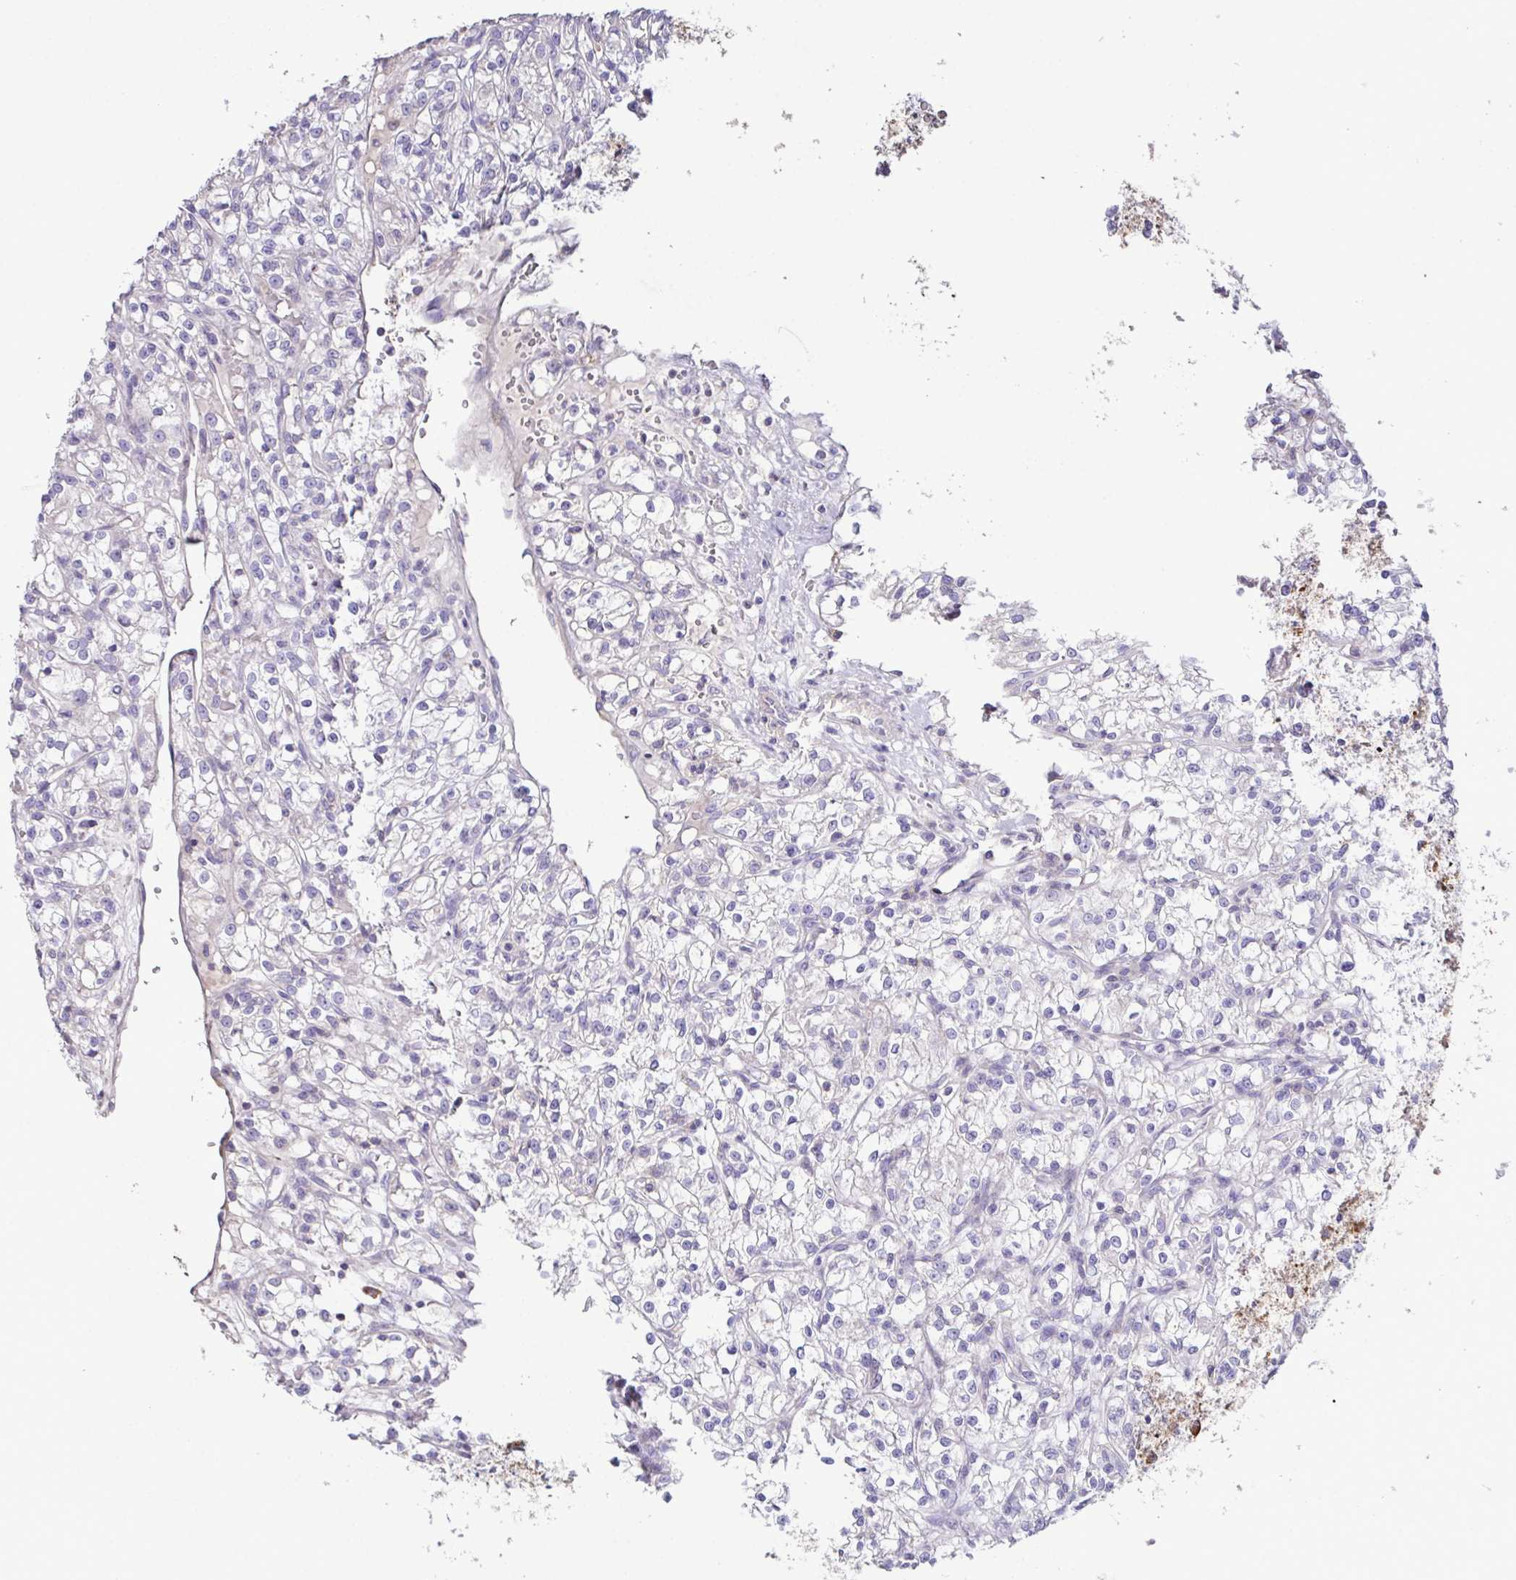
{"staining": {"intensity": "negative", "quantity": "none", "location": "none"}, "tissue": "renal cancer", "cell_type": "Tumor cells", "image_type": "cancer", "snomed": [{"axis": "morphology", "description": "Adenocarcinoma, NOS"}, {"axis": "topography", "description": "Kidney"}], "caption": "Immunohistochemistry (IHC) of renal cancer (adenocarcinoma) reveals no positivity in tumor cells.", "gene": "MARCO", "patient": {"sex": "female", "age": 59}}